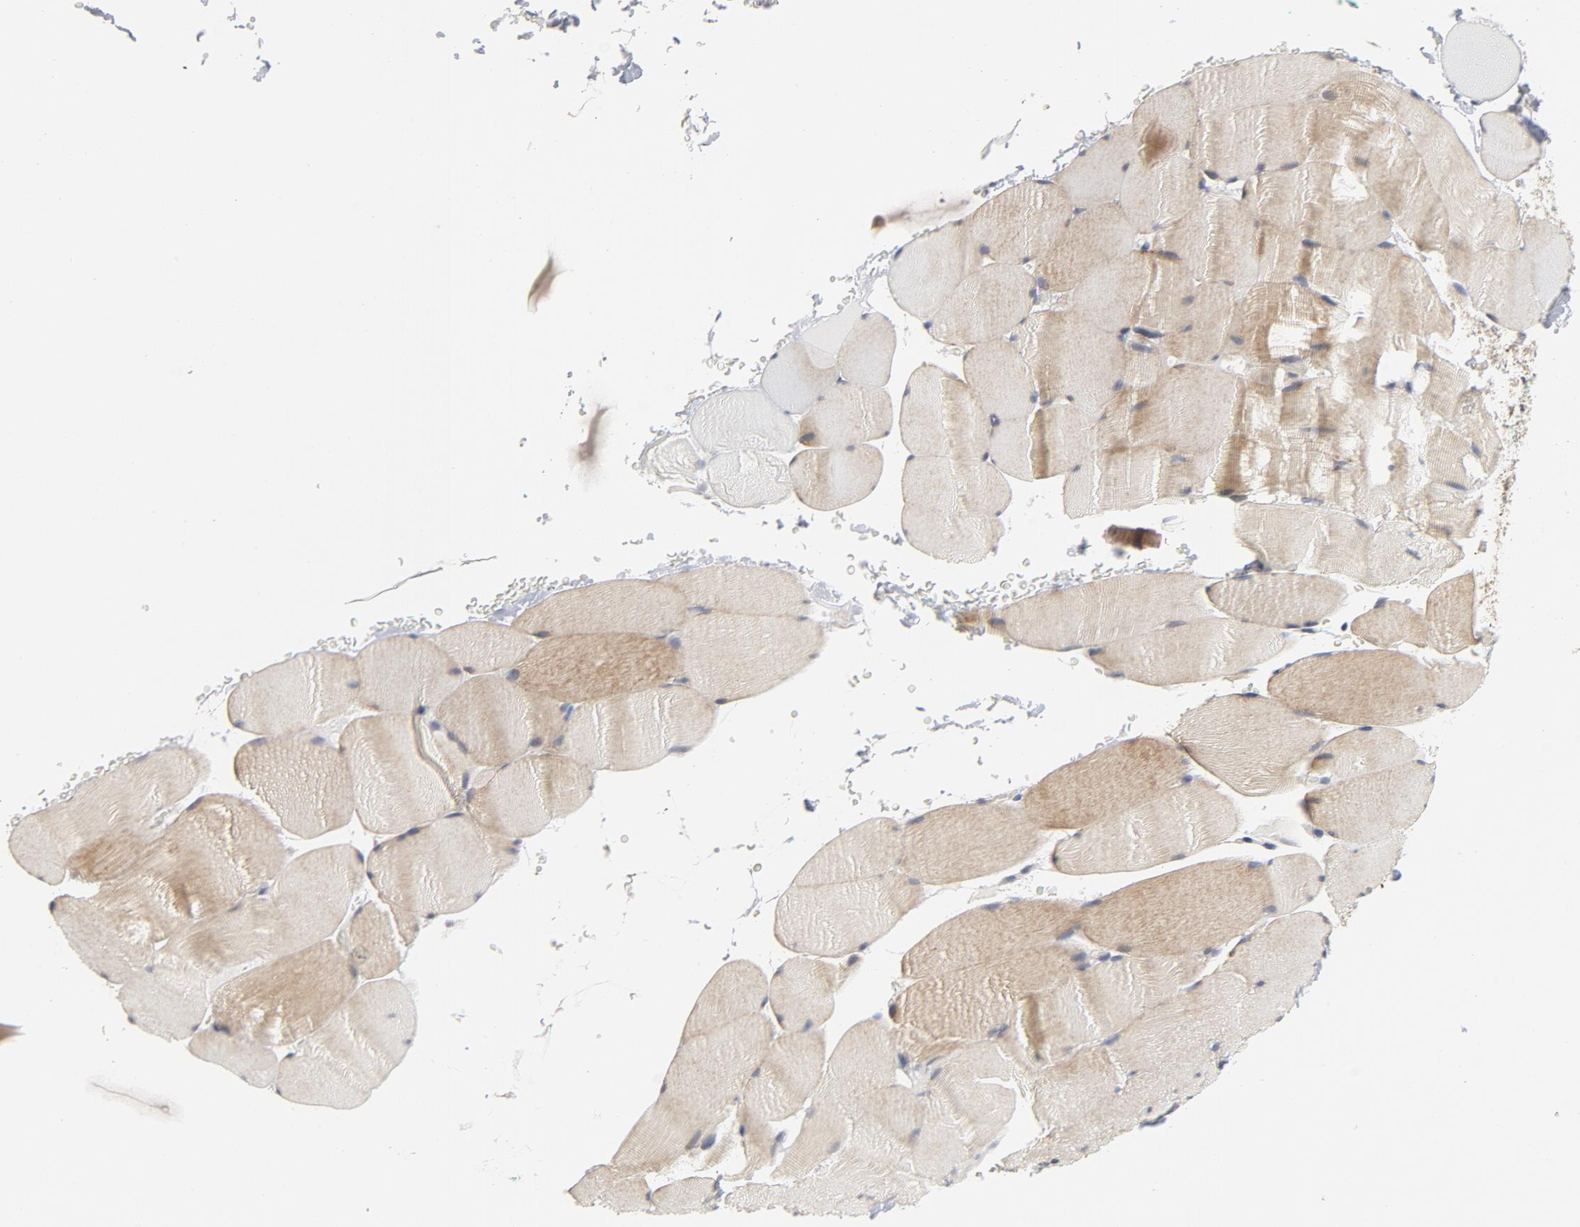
{"staining": {"intensity": "weak", "quantity": ">75%", "location": "cytoplasmic/membranous"}, "tissue": "skeletal muscle", "cell_type": "Myocytes", "image_type": "normal", "snomed": [{"axis": "morphology", "description": "Normal tissue, NOS"}, {"axis": "topography", "description": "Skeletal muscle"}], "caption": "Weak cytoplasmic/membranous expression for a protein is appreciated in approximately >75% of myocytes of unremarkable skeletal muscle using immunohistochemistry (IHC).", "gene": "PPP1R1B", "patient": {"sex": "male", "age": 62}}